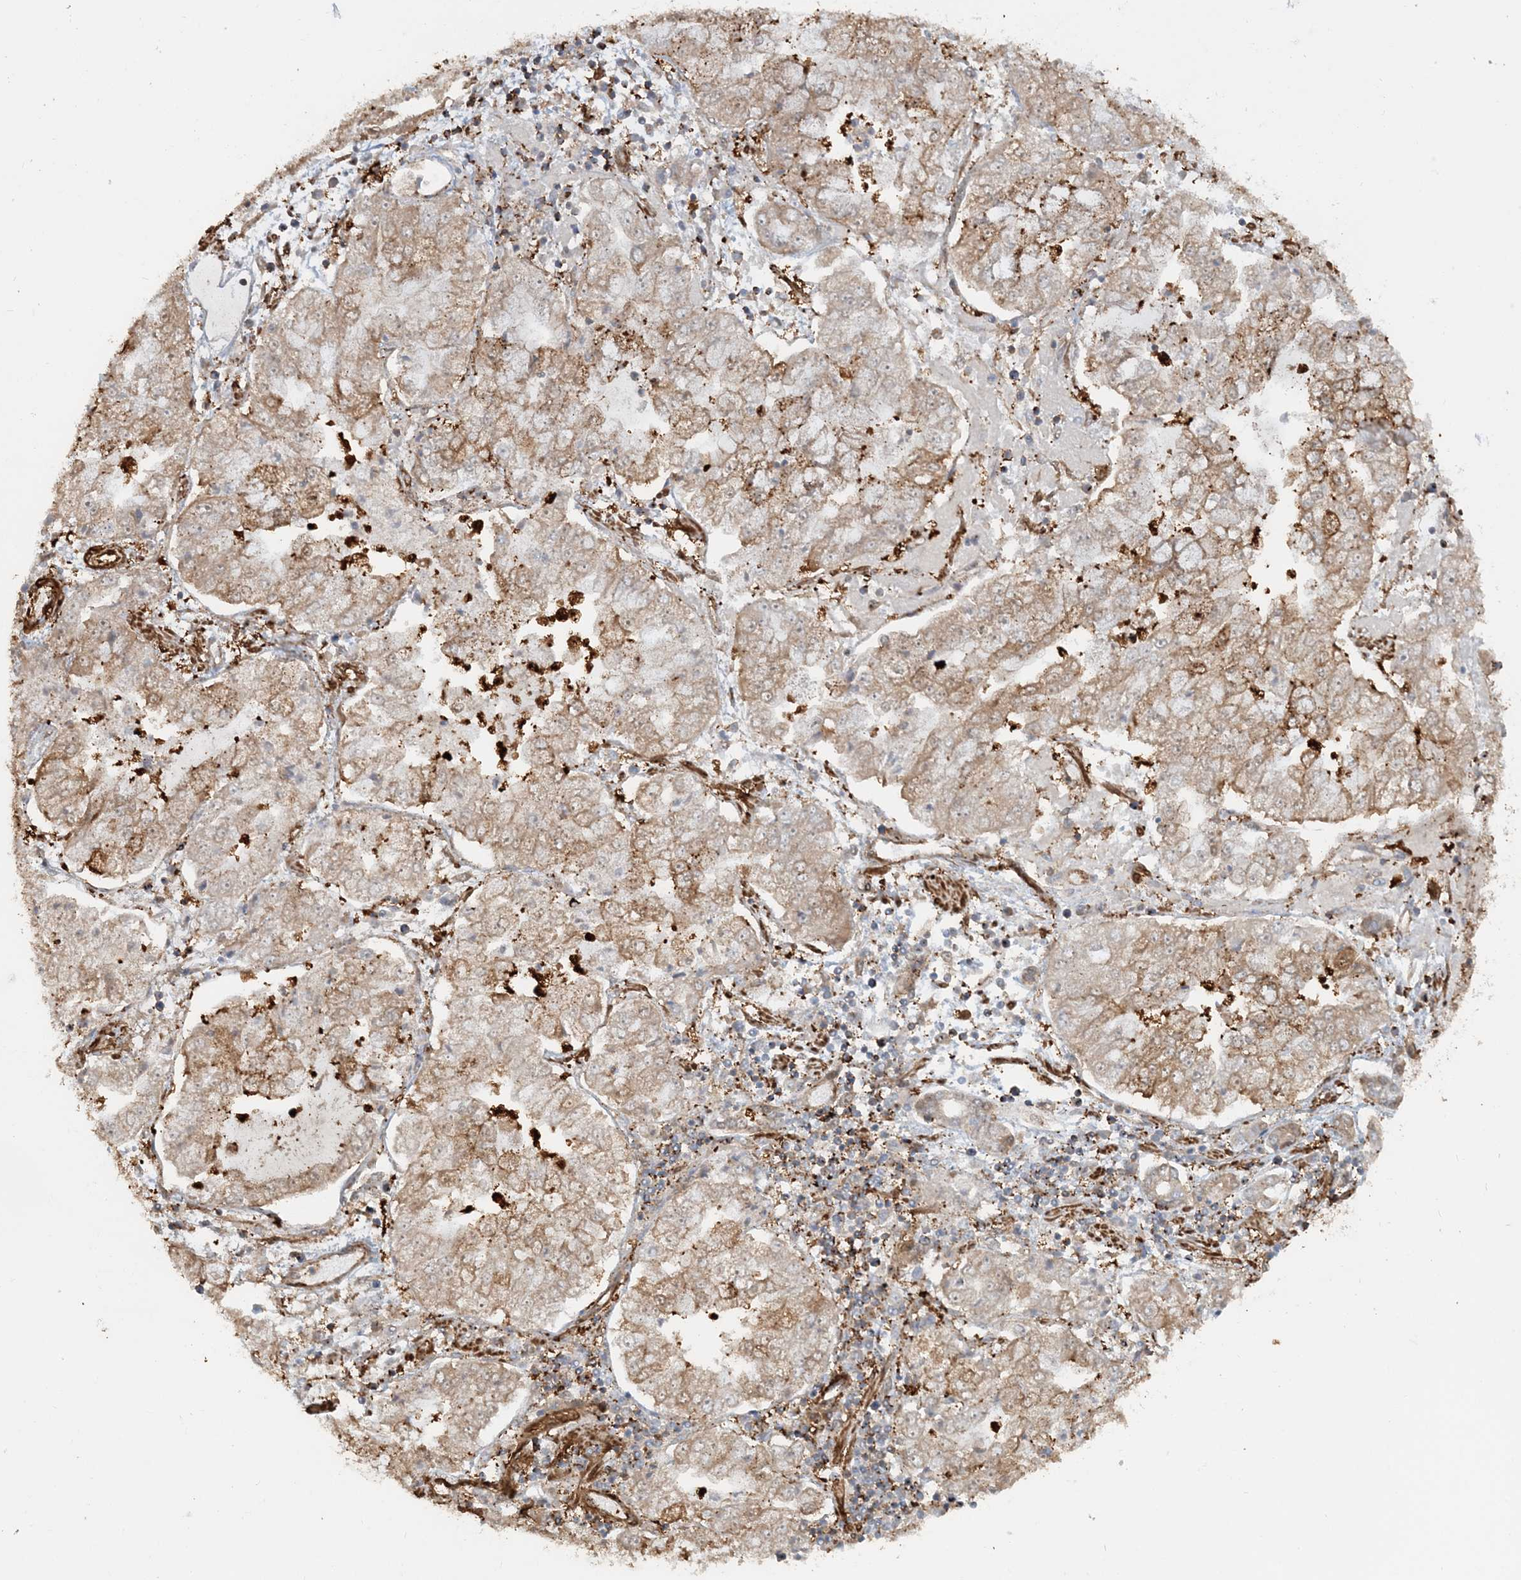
{"staining": {"intensity": "moderate", "quantity": "25%-75%", "location": "cytoplasmic/membranous"}, "tissue": "stomach cancer", "cell_type": "Tumor cells", "image_type": "cancer", "snomed": [{"axis": "morphology", "description": "Adenocarcinoma, NOS"}, {"axis": "topography", "description": "Stomach"}], "caption": "DAB immunohistochemical staining of human stomach cancer exhibits moderate cytoplasmic/membranous protein positivity in about 25%-75% of tumor cells.", "gene": "DSTN", "patient": {"sex": "male", "age": 76}}